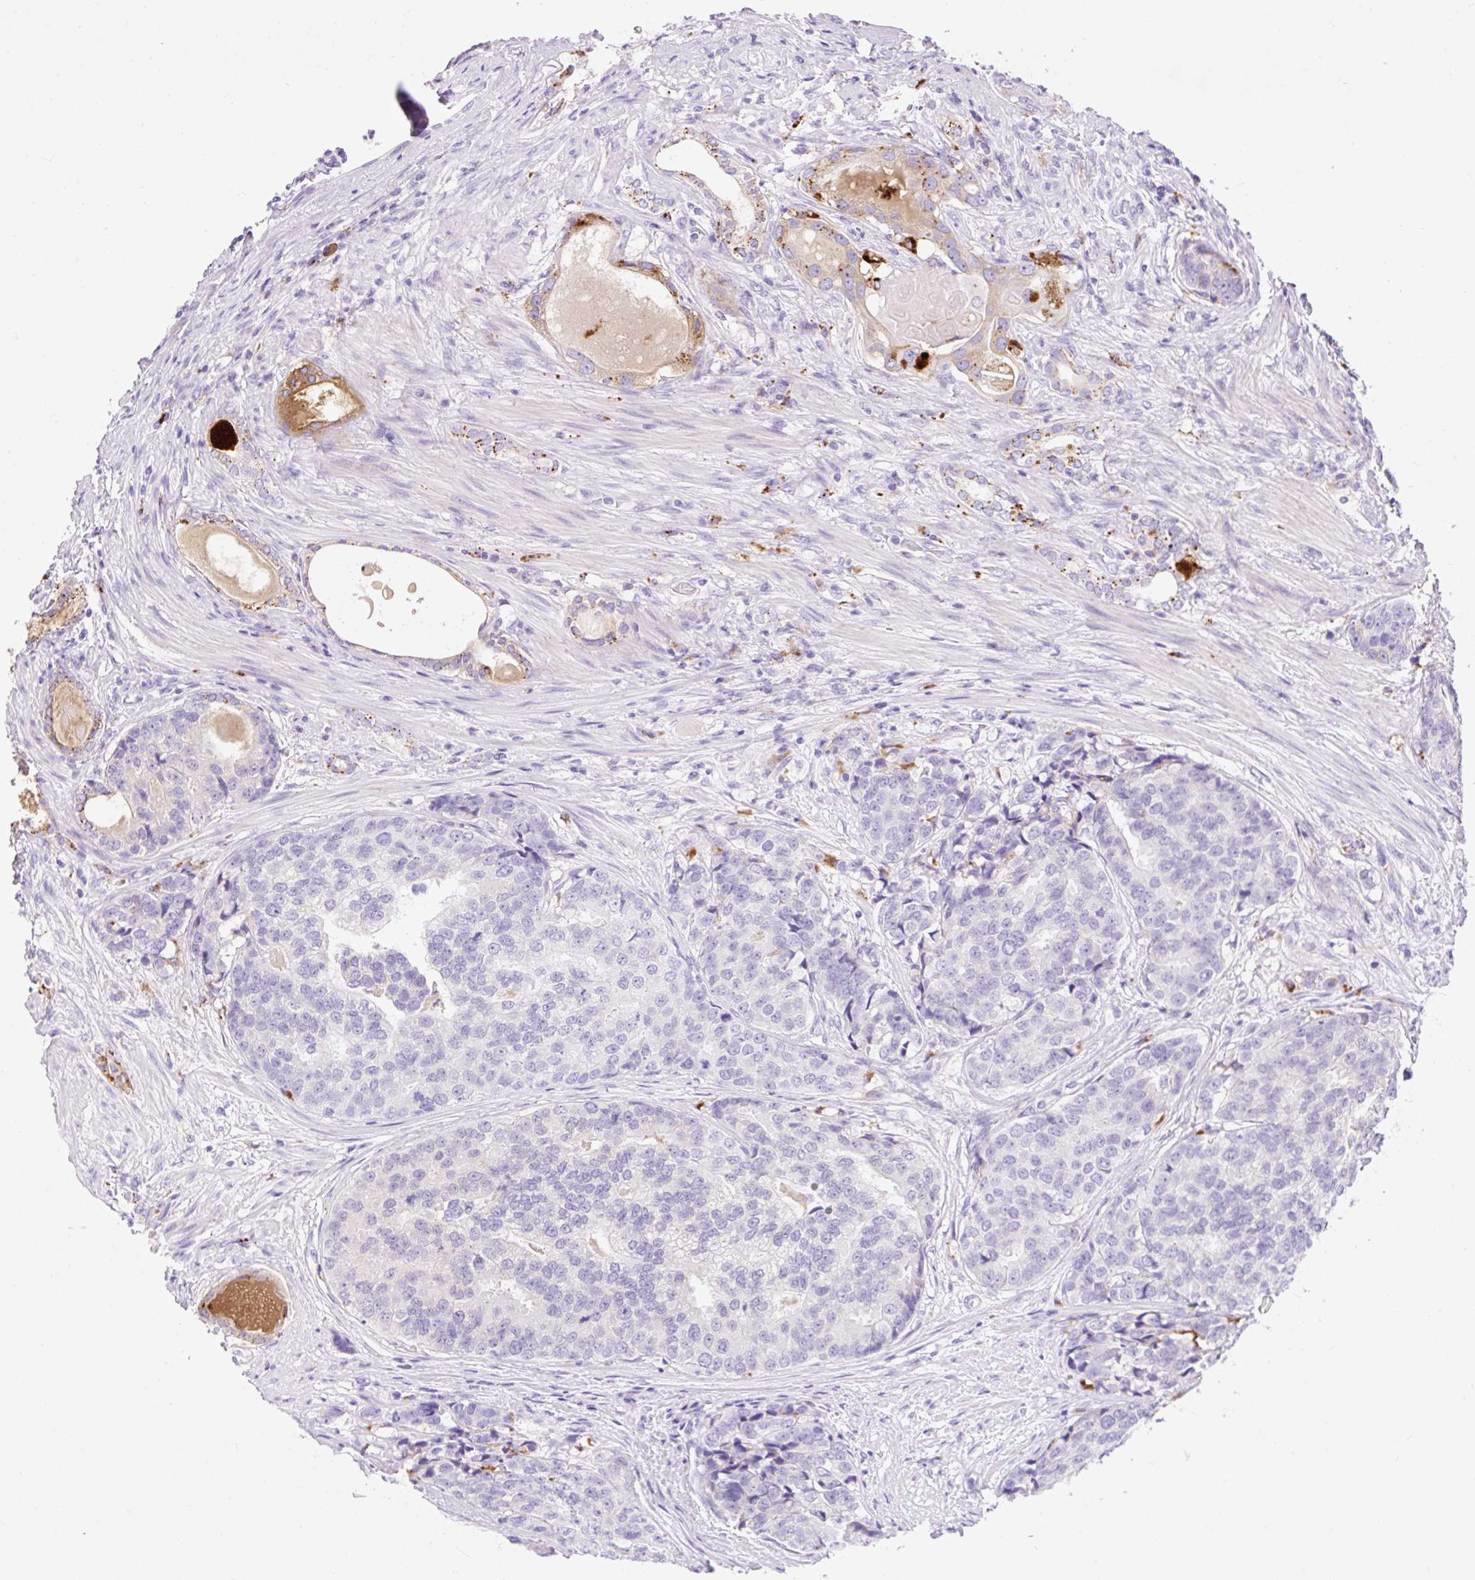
{"staining": {"intensity": "moderate", "quantity": "<25%", "location": "cytoplasmic/membranous"}, "tissue": "prostate cancer", "cell_type": "Tumor cells", "image_type": "cancer", "snomed": [{"axis": "morphology", "description": "Adenocarcinoma, High grade"}, {"axis": "topography", "description": "Prostate"}], "caption": "Immunohistochemical staining of adenocarcinoma (high-grade) (prostate) exhibits low levels of moderate cytoplasmic/membranous staining in about <25% of tumor cells. (DAB = brown stain, brightfield microscopy at high magnification).", "gene": "HEXB", "patient": {"sex": "male", "age": 68}}